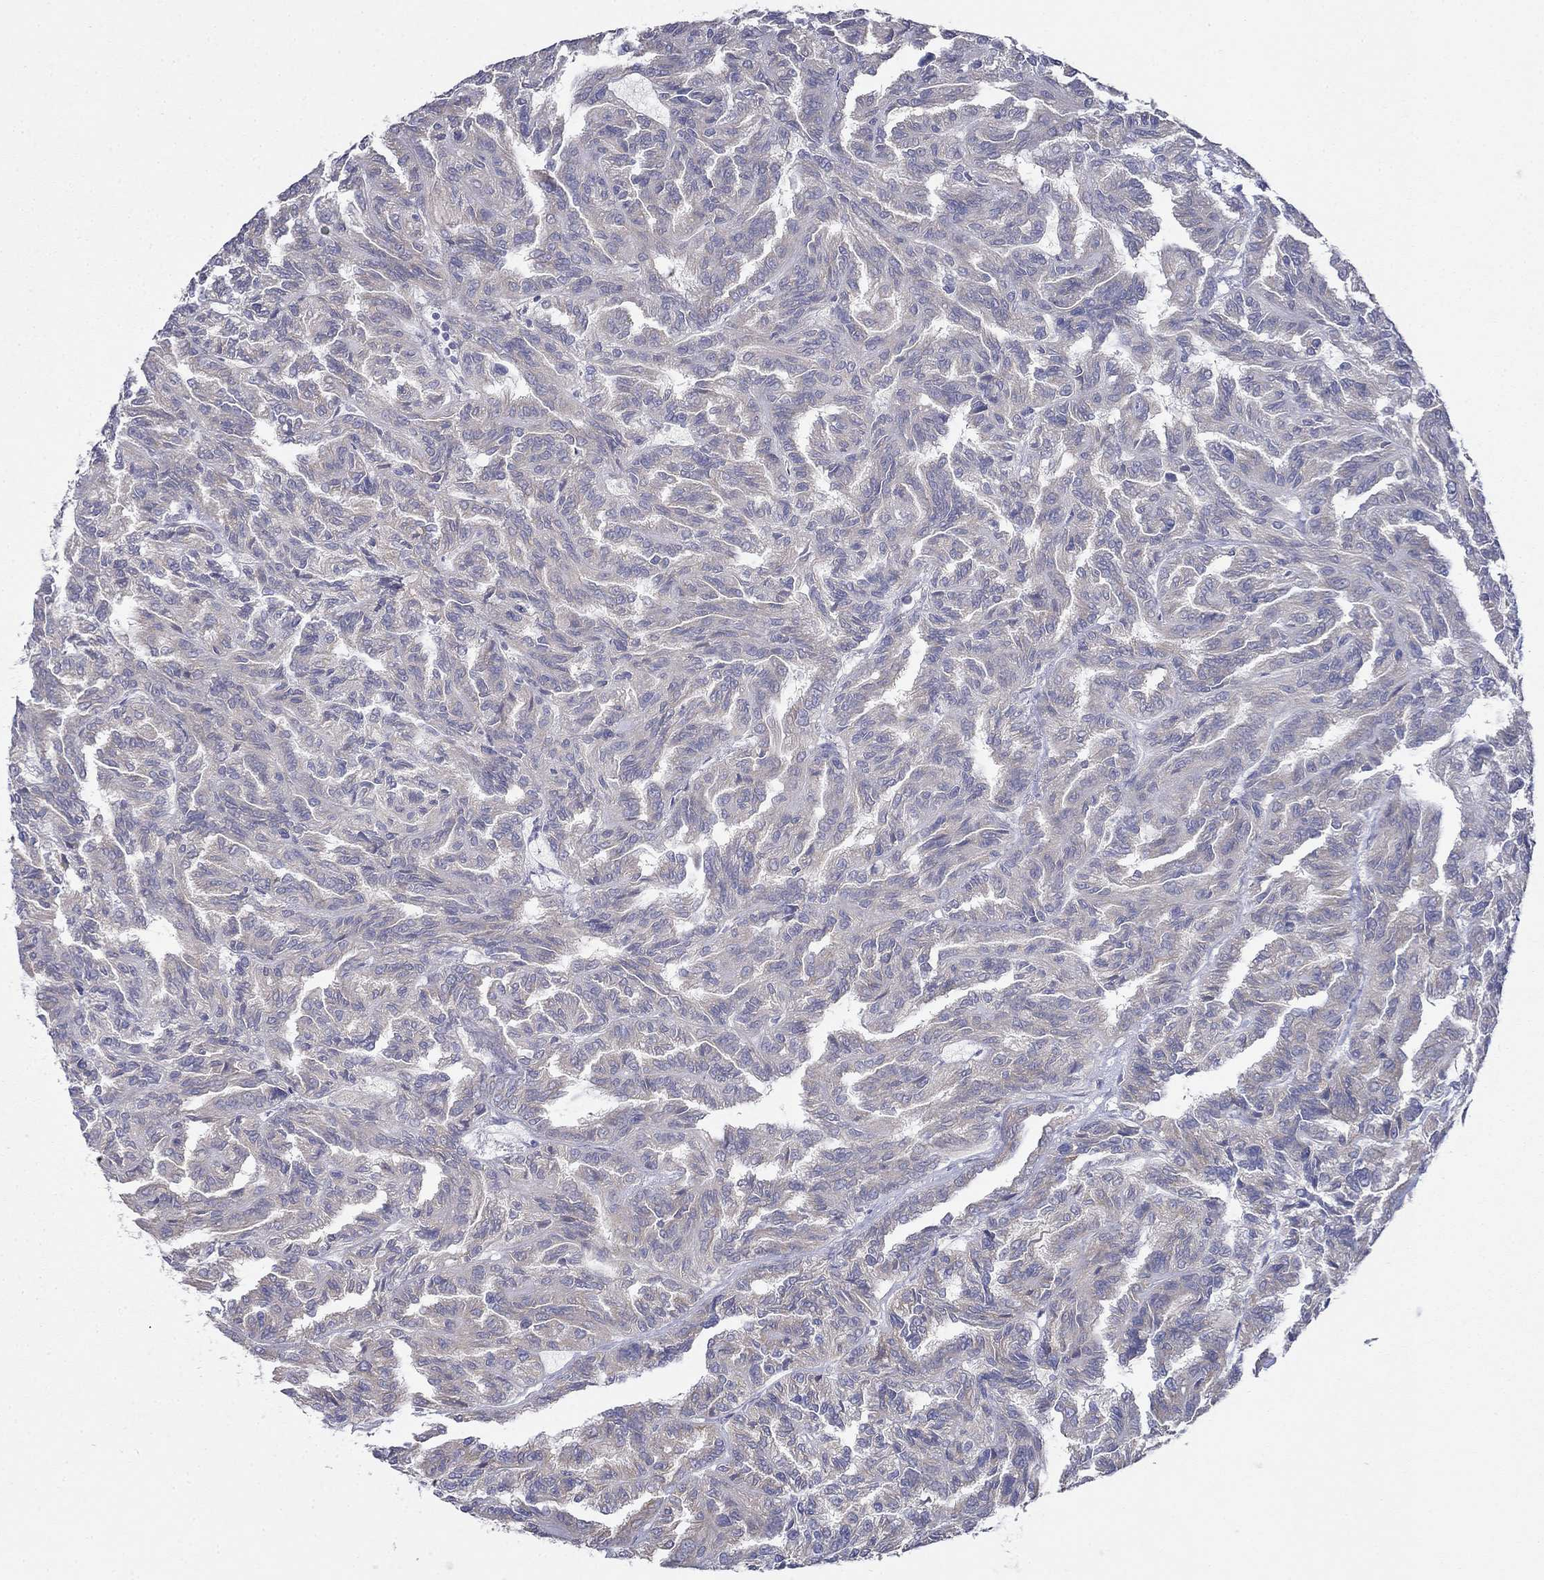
{"staining": {"intensity": "weak", "quantity": "25%-75%", "location": "cytoplasmic/membranous"}, "tissue": "renal cancer", "cell_type": "Tumor cells", "image_type": "cancer", "snomed": [{"axis": "morphology", "description": "Adenocarcinoma, NOS"}, {"axis": "topography", "description": "Kidney"}], "caption": "Brown immunohistochemical staining in human renal adenocarcinoma displays weak cytoplasmic/membranous positivity in approximately 25%-75% of tumor cells. Immunohistochemistry stains the protein of interest in brown and the nuclei are stained blue.", "gene": "LONRF2", "patient": {"sex": "male", "age": 79}}